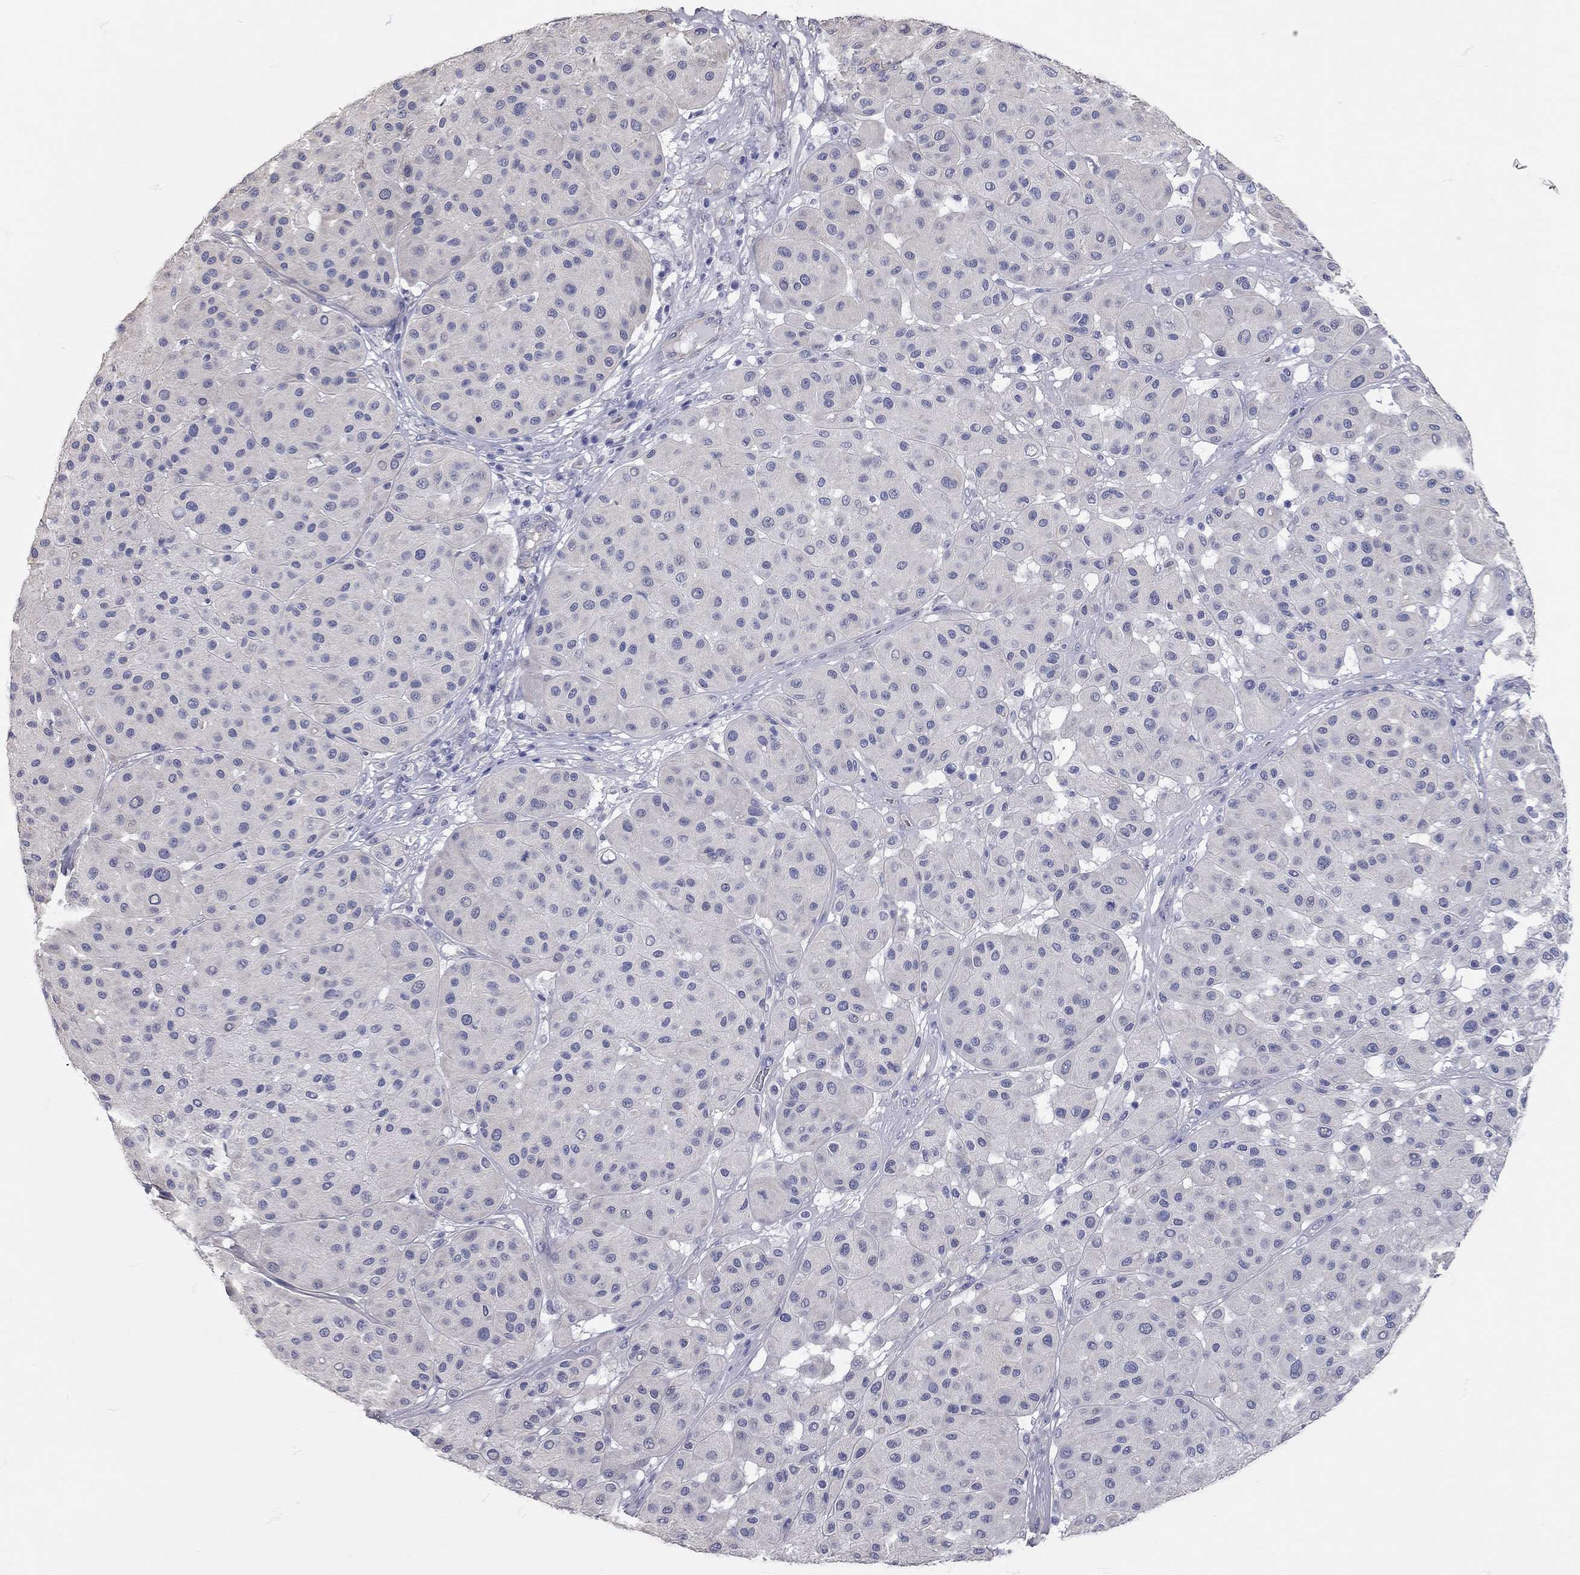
{"staining": {"intensity": "negative", "quantity": "none", "location": "none"}, "tissue": "melanoma", "cell_type": "Tumor cells", "image_type": "cancer", "snomed": [{"axis": "morphology", "description": "Malignant melanoma, Metastatic site"}, {"axis": "topography", "description": "Smooth muscle"}], "caption": "Malignant melanoma (metastatic site) stained for a protein using immunohistochemistry (IHC) reveals no staining tumor cells.", "gene": "C10orf90", "patient": {"sex": "male", "age": 41}}